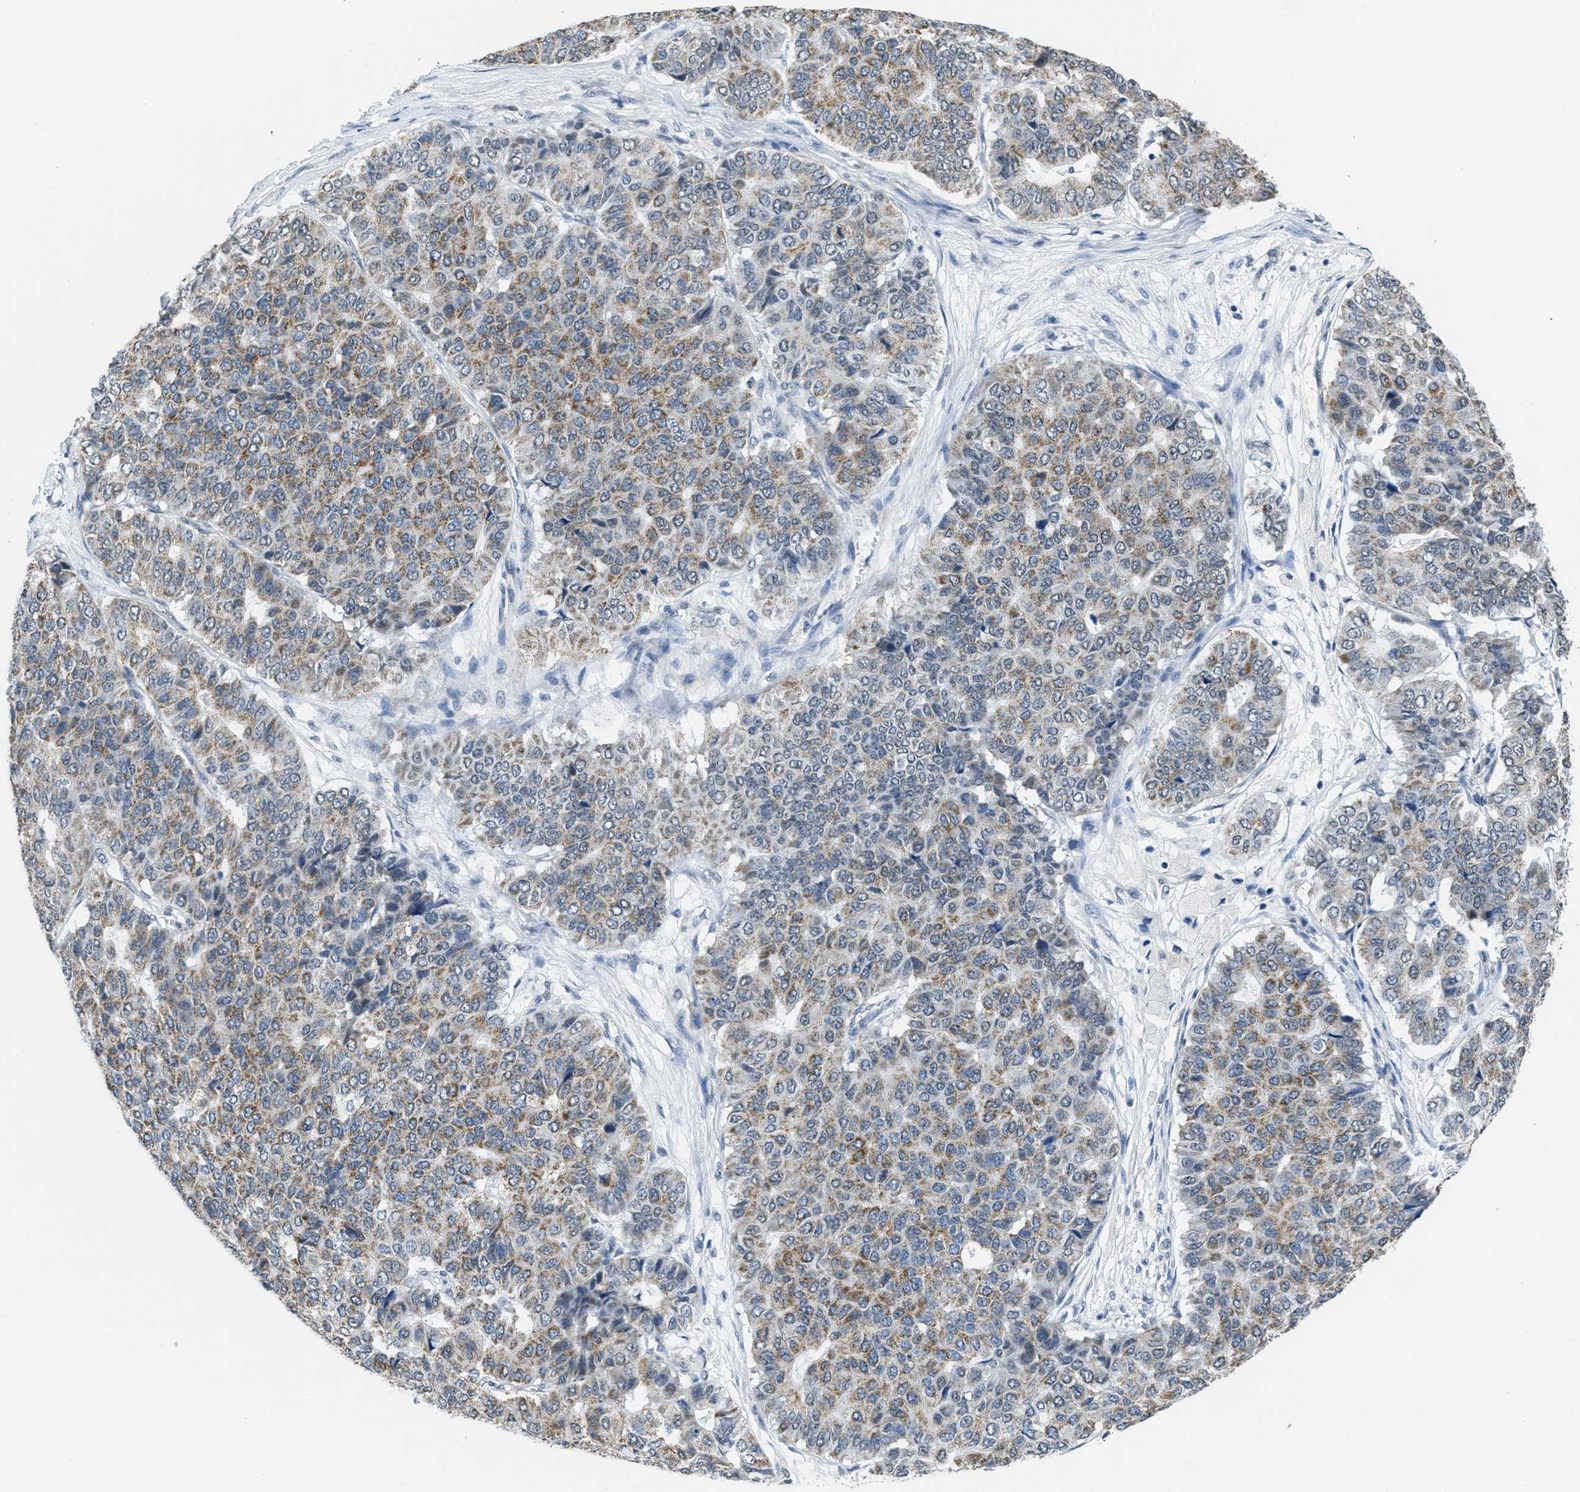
{"staining": {"intensity": "moderate", "quantity": ">75%", "location": "cytoplasmic/membranous"}, "tissue": "pancreatic cancer", "cell_type": "Tumor cells", "image_type": "cancer", "snomed": [{"axis": "morphology", "description": "Adenocarcinoma, NOS"}, {"axis": "topography", "description": "Pancreas"}], "caption": "Tumor cells reveal medium levels of moderate cytoplasmic/membranous expression in about >75% of cells in pancreatic adenocarcinoma.", "gene": "TOMM70", "patient": {"sex": "male", "age": 50}}